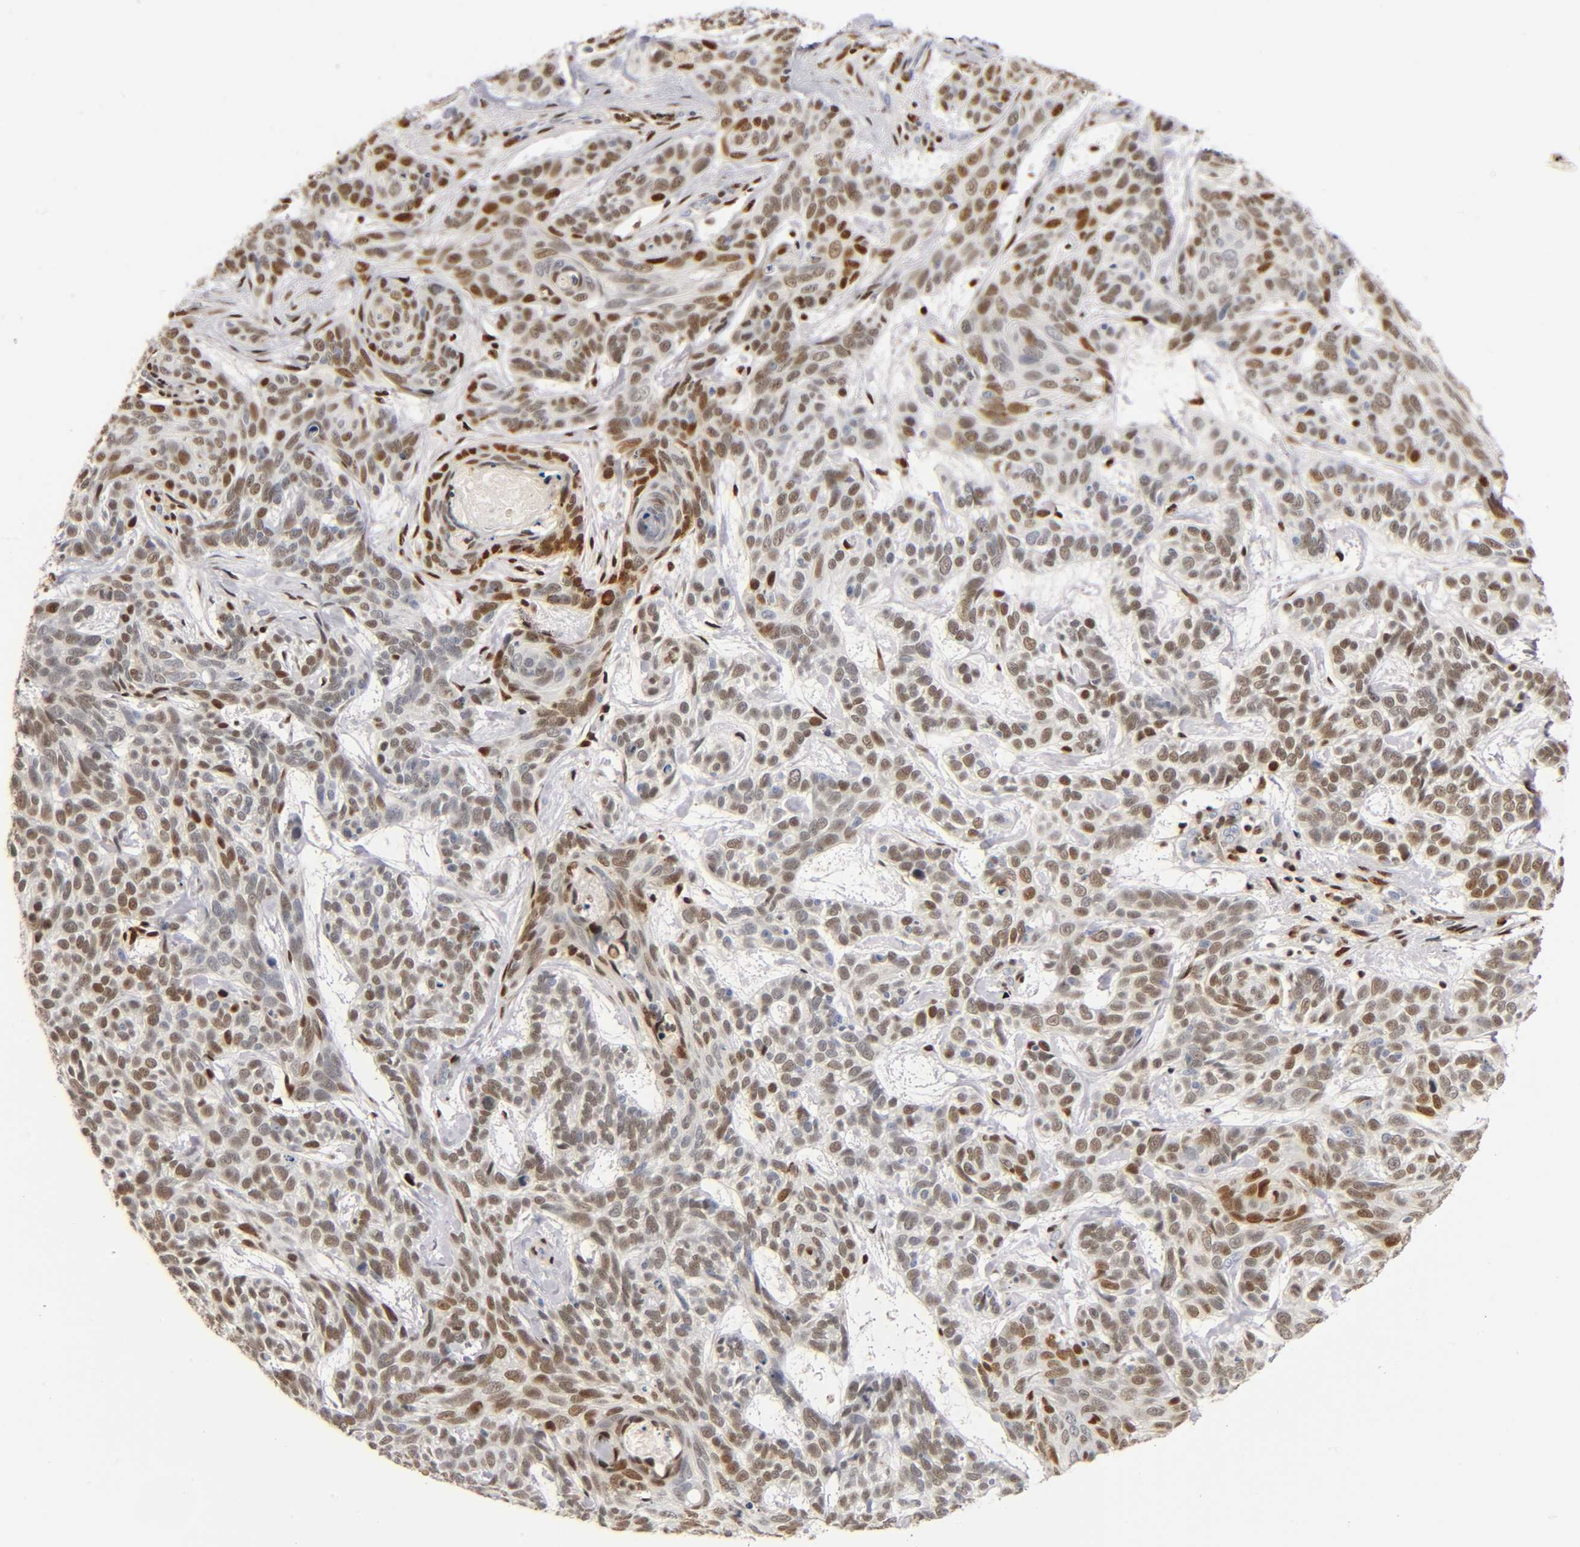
{"staining": {"intensity": "moderate", "quantity": ">75%", "location": "nuclear"}, "tissue": "skin cancer", "cell_type": "Tumor cells", "image_type": "cancer", "snomed": [{"axis": "morphology", "description": "Basal cell carcinoma"}, {"axis": "topography", "description": "Skin"}], "caption": "The photomicrograph exhibits immunohistochemical staining of skin cancer. There is moderate nuclear expression is present in about >75% of tumor cells.", "gene": "RUNX1", "patient": {"sex": "male", "age": 87}}